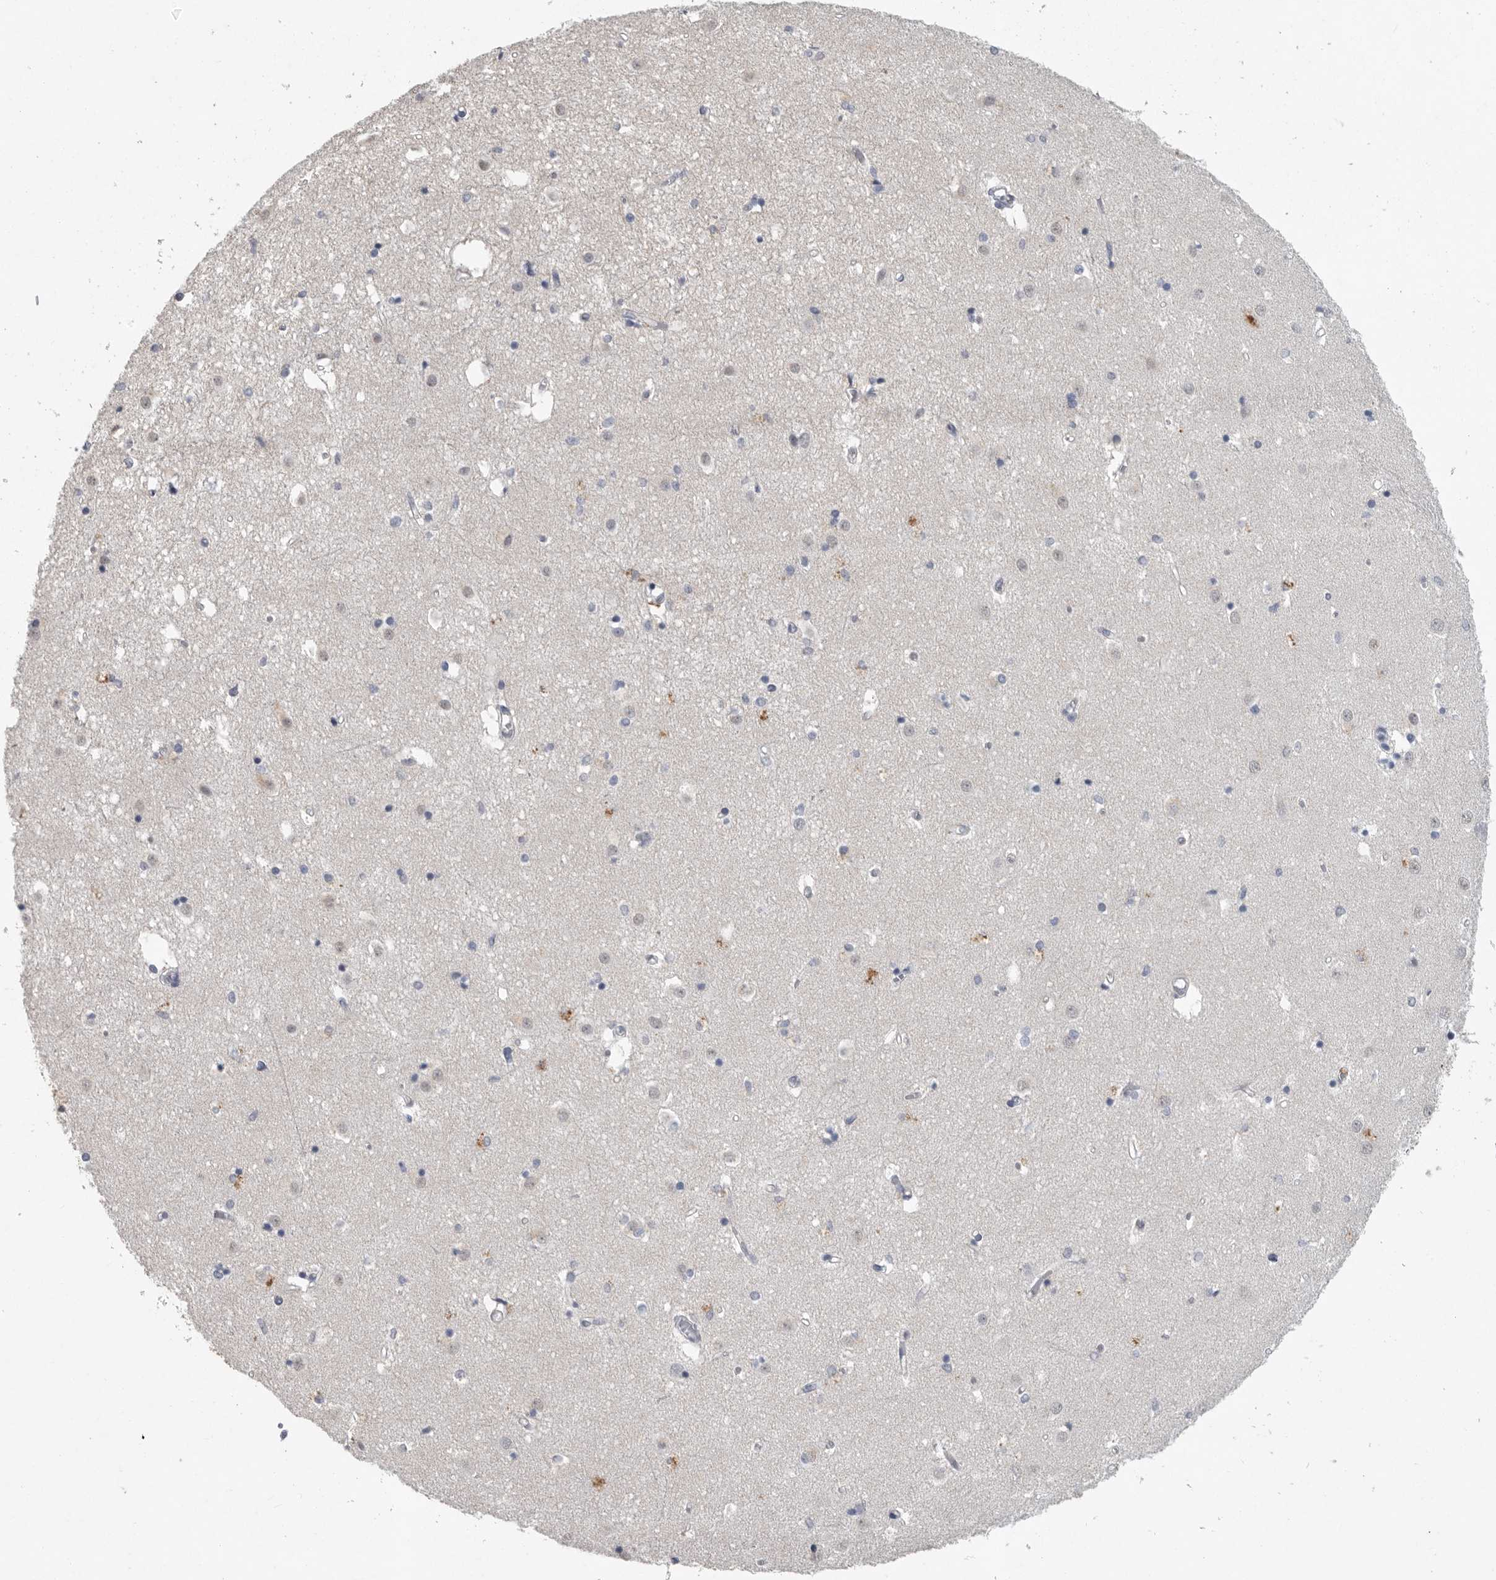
{"staining": {"intensity": "moderate", "quantity": "<25%", "location": "cytoplasmic/membranous"}, "tissue": "caudate", "cell_type": "Glial cells", "image_type": "normal", "snomed": [{"axis": "morphology", "description": "Normal tissue, NOS"}, {"axis": "topography", "description": "Lateral ventricle wall"}], "caption": "The immunohistochemical stain labels moderate cytoplasmic/membranous staining in glial cells of benign caudate.", "gene": "REG4", "patient": {"sex": "male", "age": 45}}